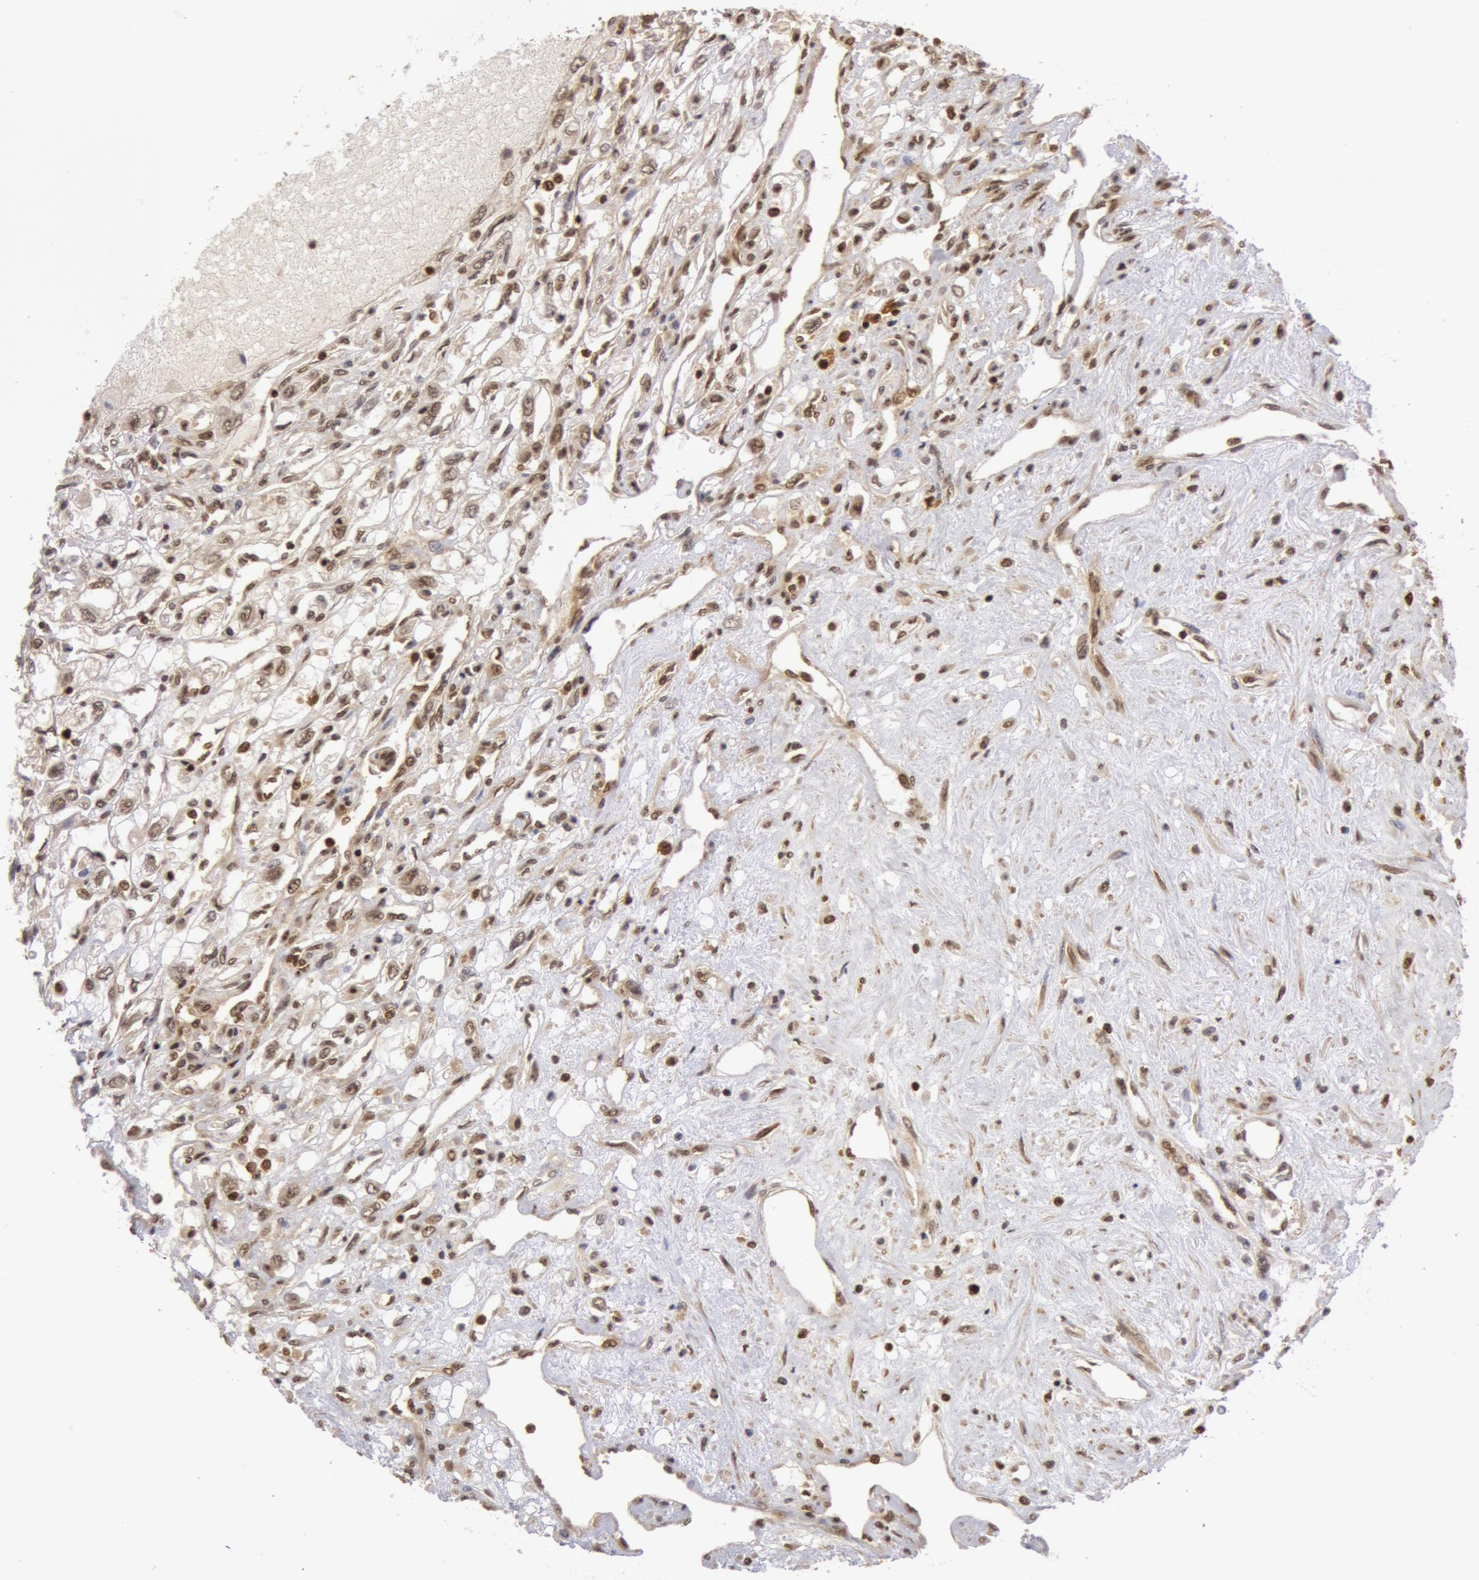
{"staining": {"intensity": "weak", "quantity": "25%-75%", "location": "nuclear"}, "tissue": "renal cancer", "cell_type": "Tumor cells", "image_type": "cancer", "snomed": [{"axis": "morphology", "description": "Adenocarcinoma, NOS"}, {"axis": "topography", "description": "Kidney"}], "caption": "Immunohistochemistry (IHC) photomicrograph of neoplastic tissue: renal cancer (adenocarcinoma) stained using immunohistochemistry demonstrates low levels of weak protein expression localized specifically in the nuclear of tumor cells, appearing as a nuclear brown color.", "gene": "ZNF350", "patient": {"sex": "male", "age": 57}}